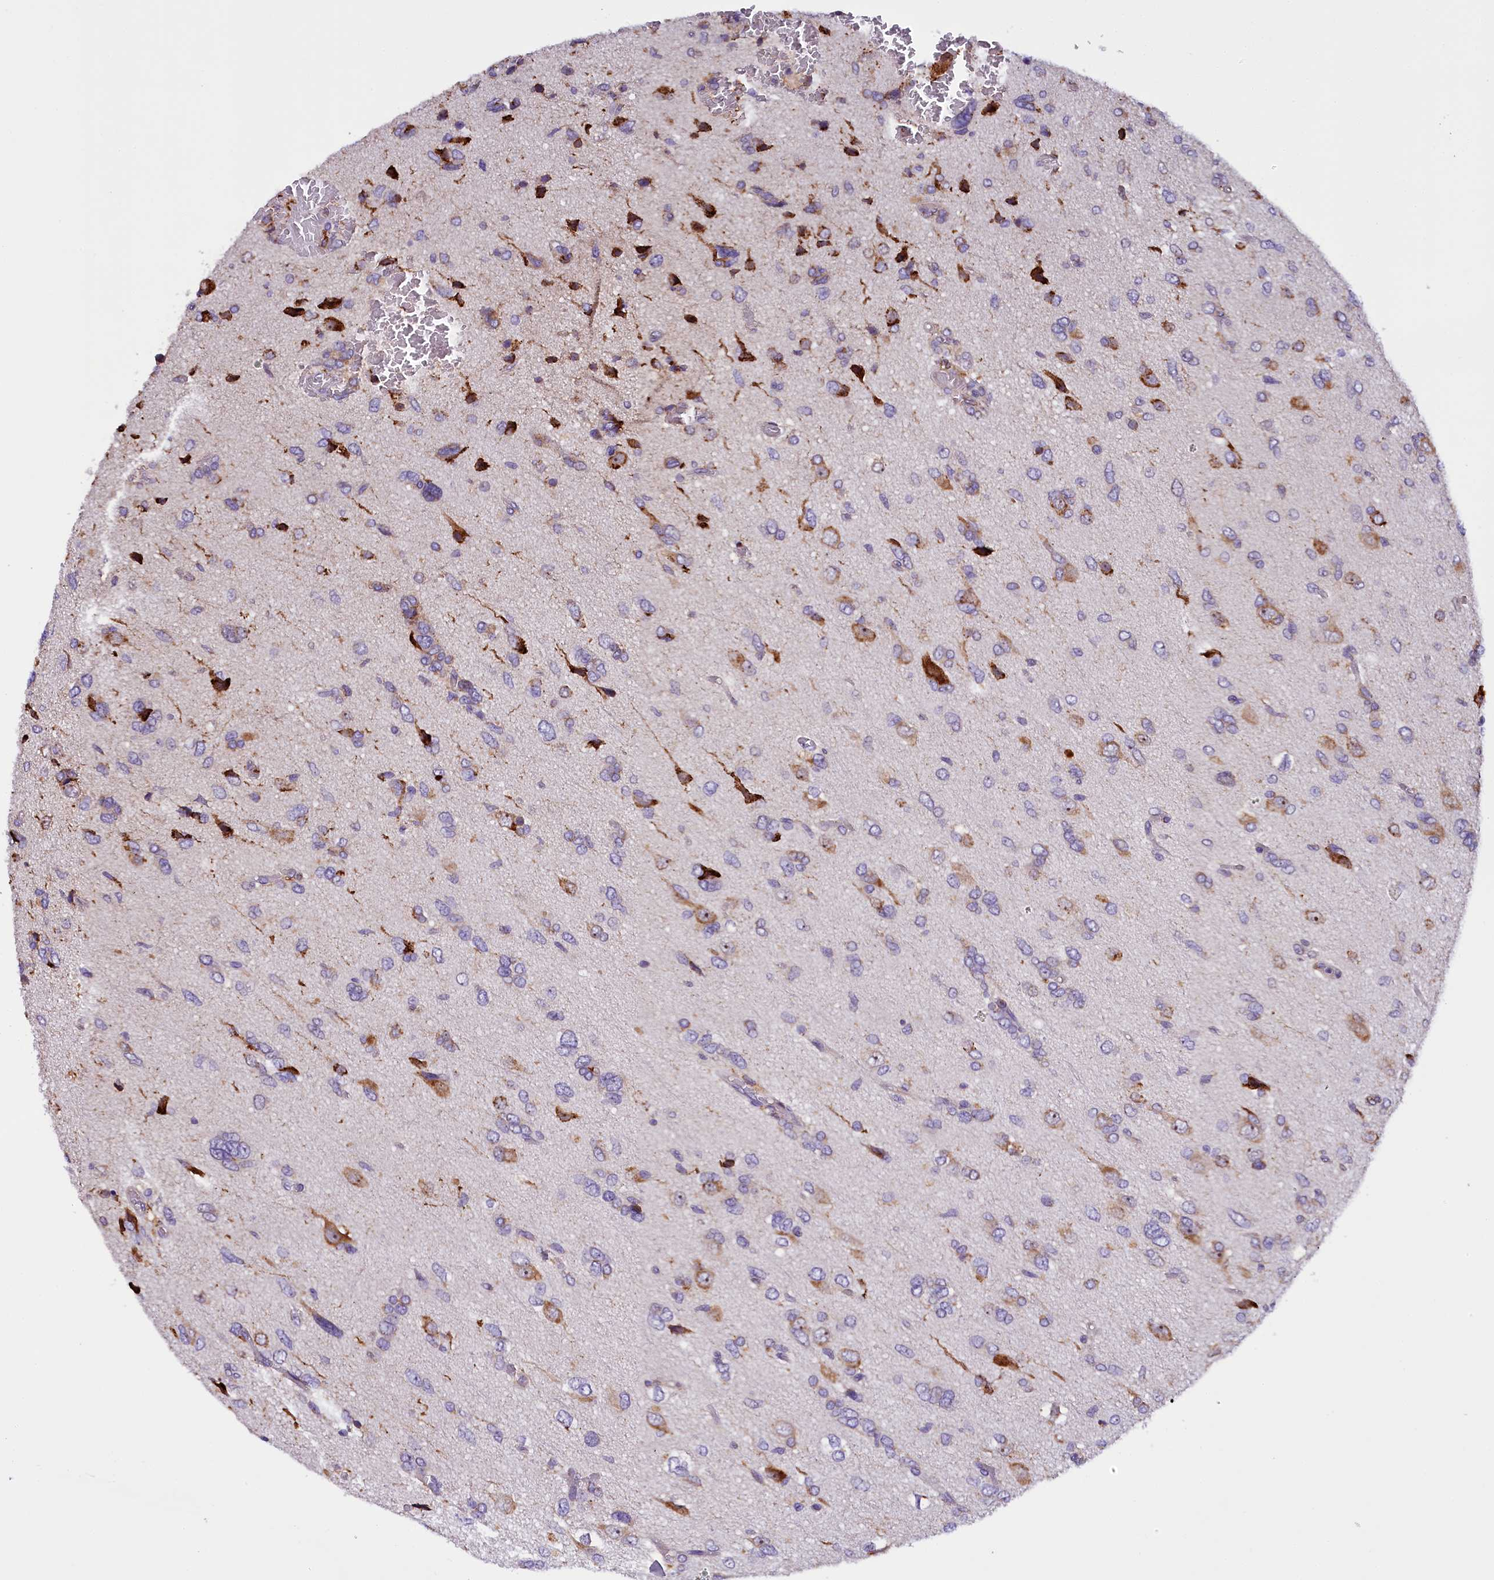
{"staining": {"intensity": "negative", "quantity": "none", "location": "none"}, "tissue": "glioma", "cell_type": "Tumor cells", "image_type": "cancer", "snomed": [{"axis": "morphology", "description": "Glioma, malignant, High grade"}, {"axis": "topography", "description": "Brain"}], "caption": "Tumor cells show no significant protein staining in glioma.", "gene": "CAPS2", "patient": {"sex": "female", "age": 59}}